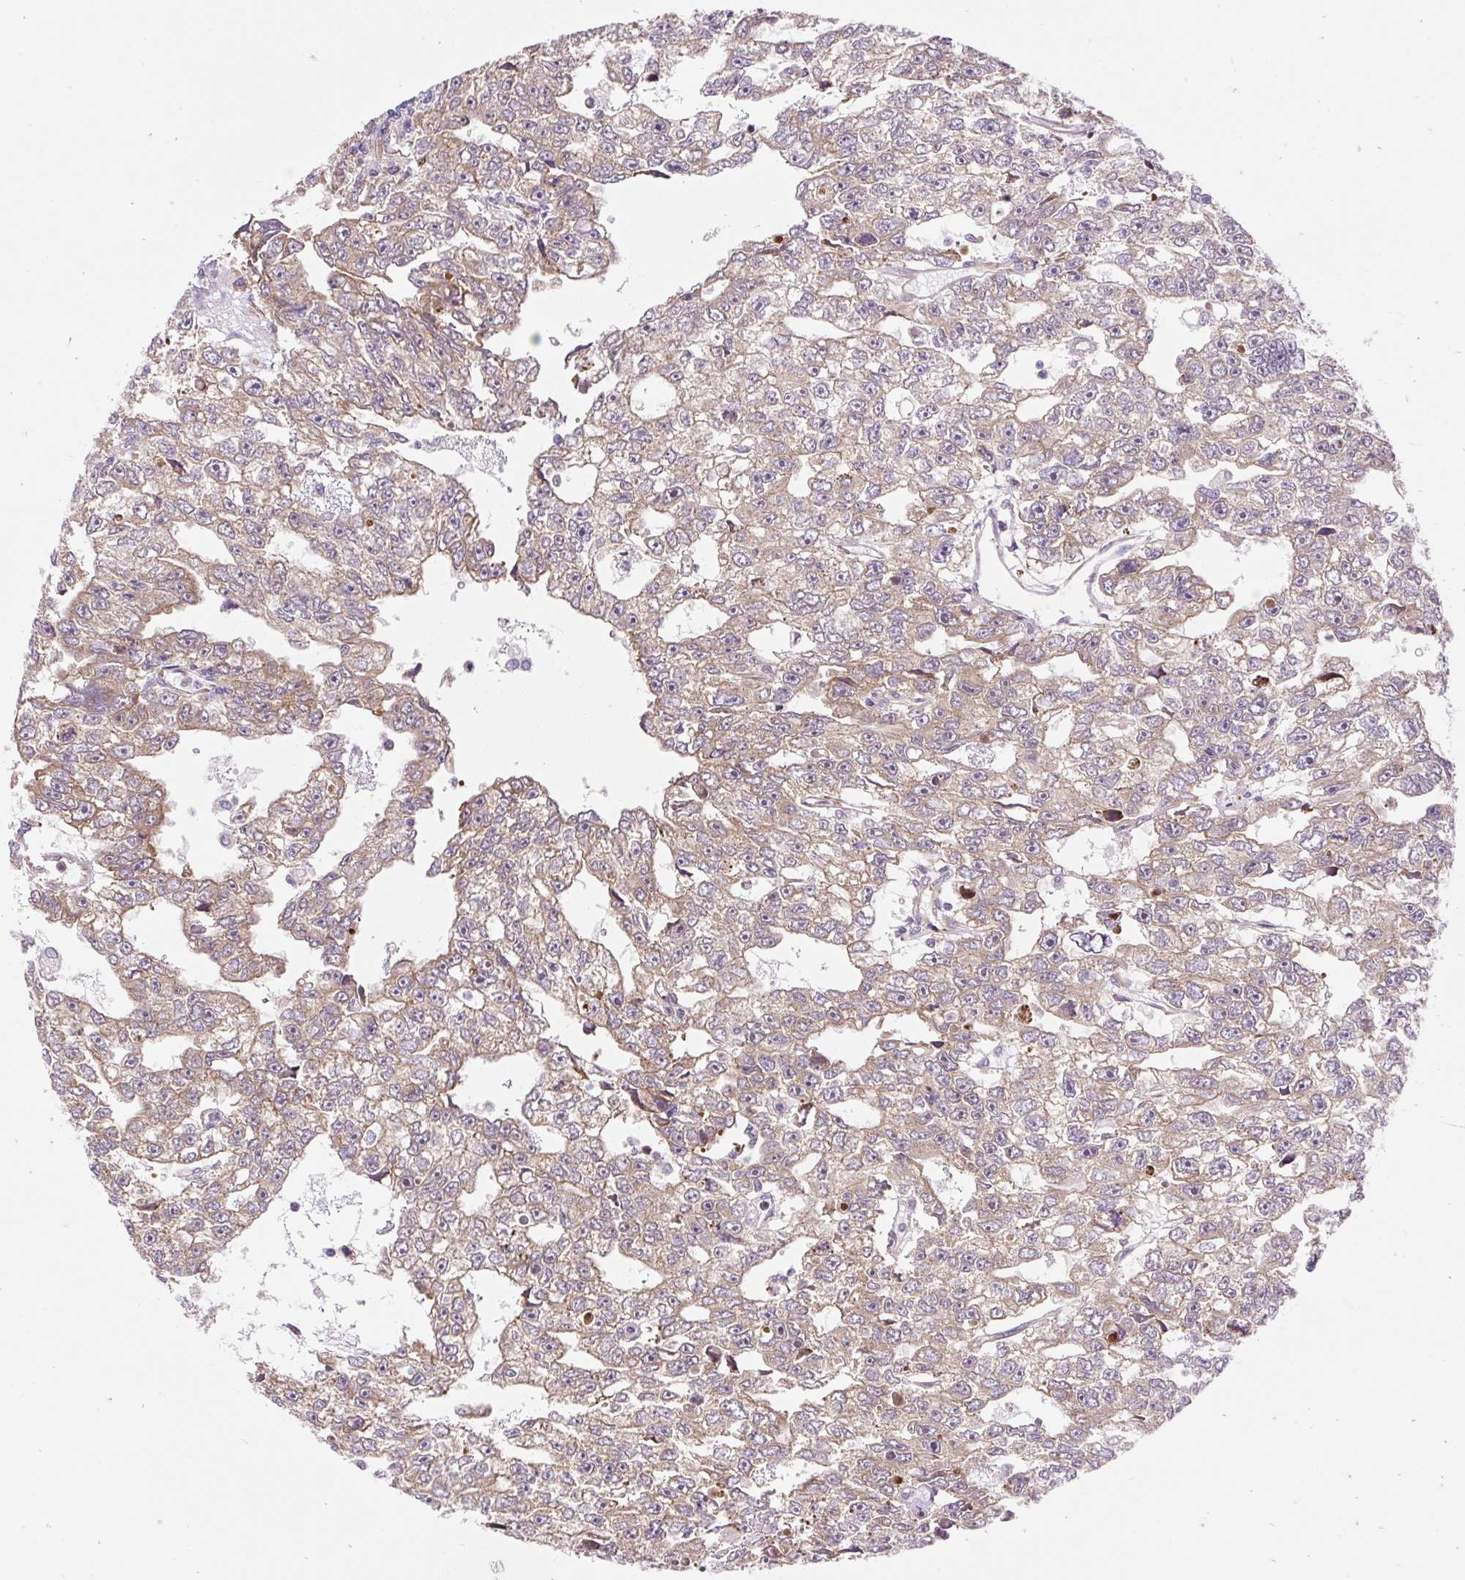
{"staining": {"intensity": "weak", "quantity": ">75%", "location": "cytoplasmic/membranous"}, "tissue": "testis cancer", "cell_type": "Tumor cells", "image_type": "cancer", "snomed": [{"axis": "morphology", "description": "Carcinoma, Embryonal, NOS"}, {"axis": "topography", "description": "Testis"}], "caption": "Testis embryonal carcinoma stained for a protein (brown) demonstrates weak cytoplasmic/membranous positive positivity in approximately >75% of tumor cells.", "gene": "GPR45", "patient": {"sex": "male", "age": 20}}